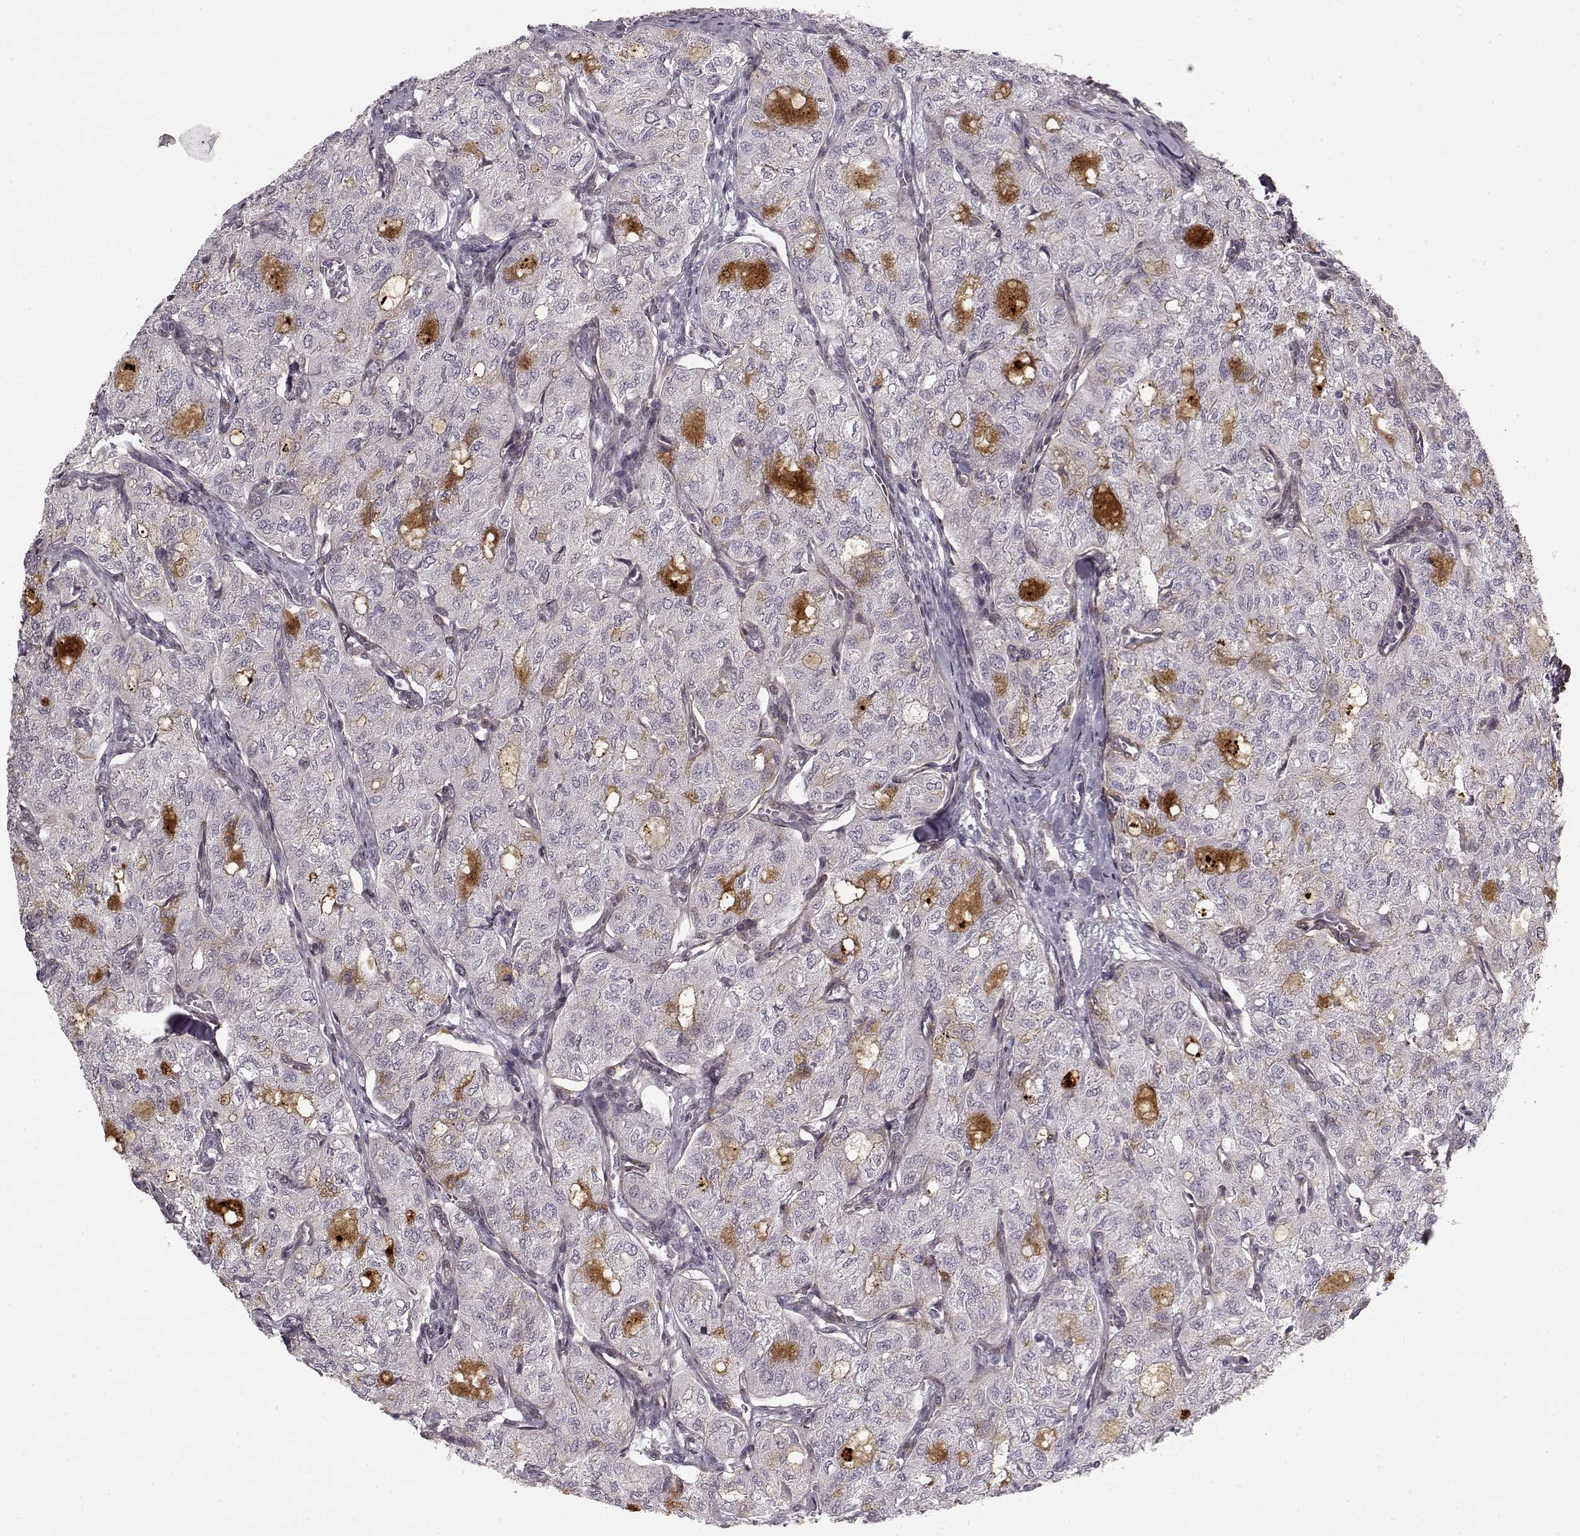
{"staining": {"intensity": "negative", "quantity": "none", "location": "none"}, "tissue": "thyroid cancer", "cell_type": "Tumor cells", "image_type": "cancer", "snomed": [{"axis": "morphology", "description": "Follicular adenoma carcinoma, NOS"}, {"axis": "topography", "description": "Thyroid gland"}], "caption": "The photomicrograph demonstrates no staining of tumor cells in thyroid cancer (follicular adenoma carcinoma).", "gene": "LAMB2", "patient": {"sex": "male", "age": 75}}